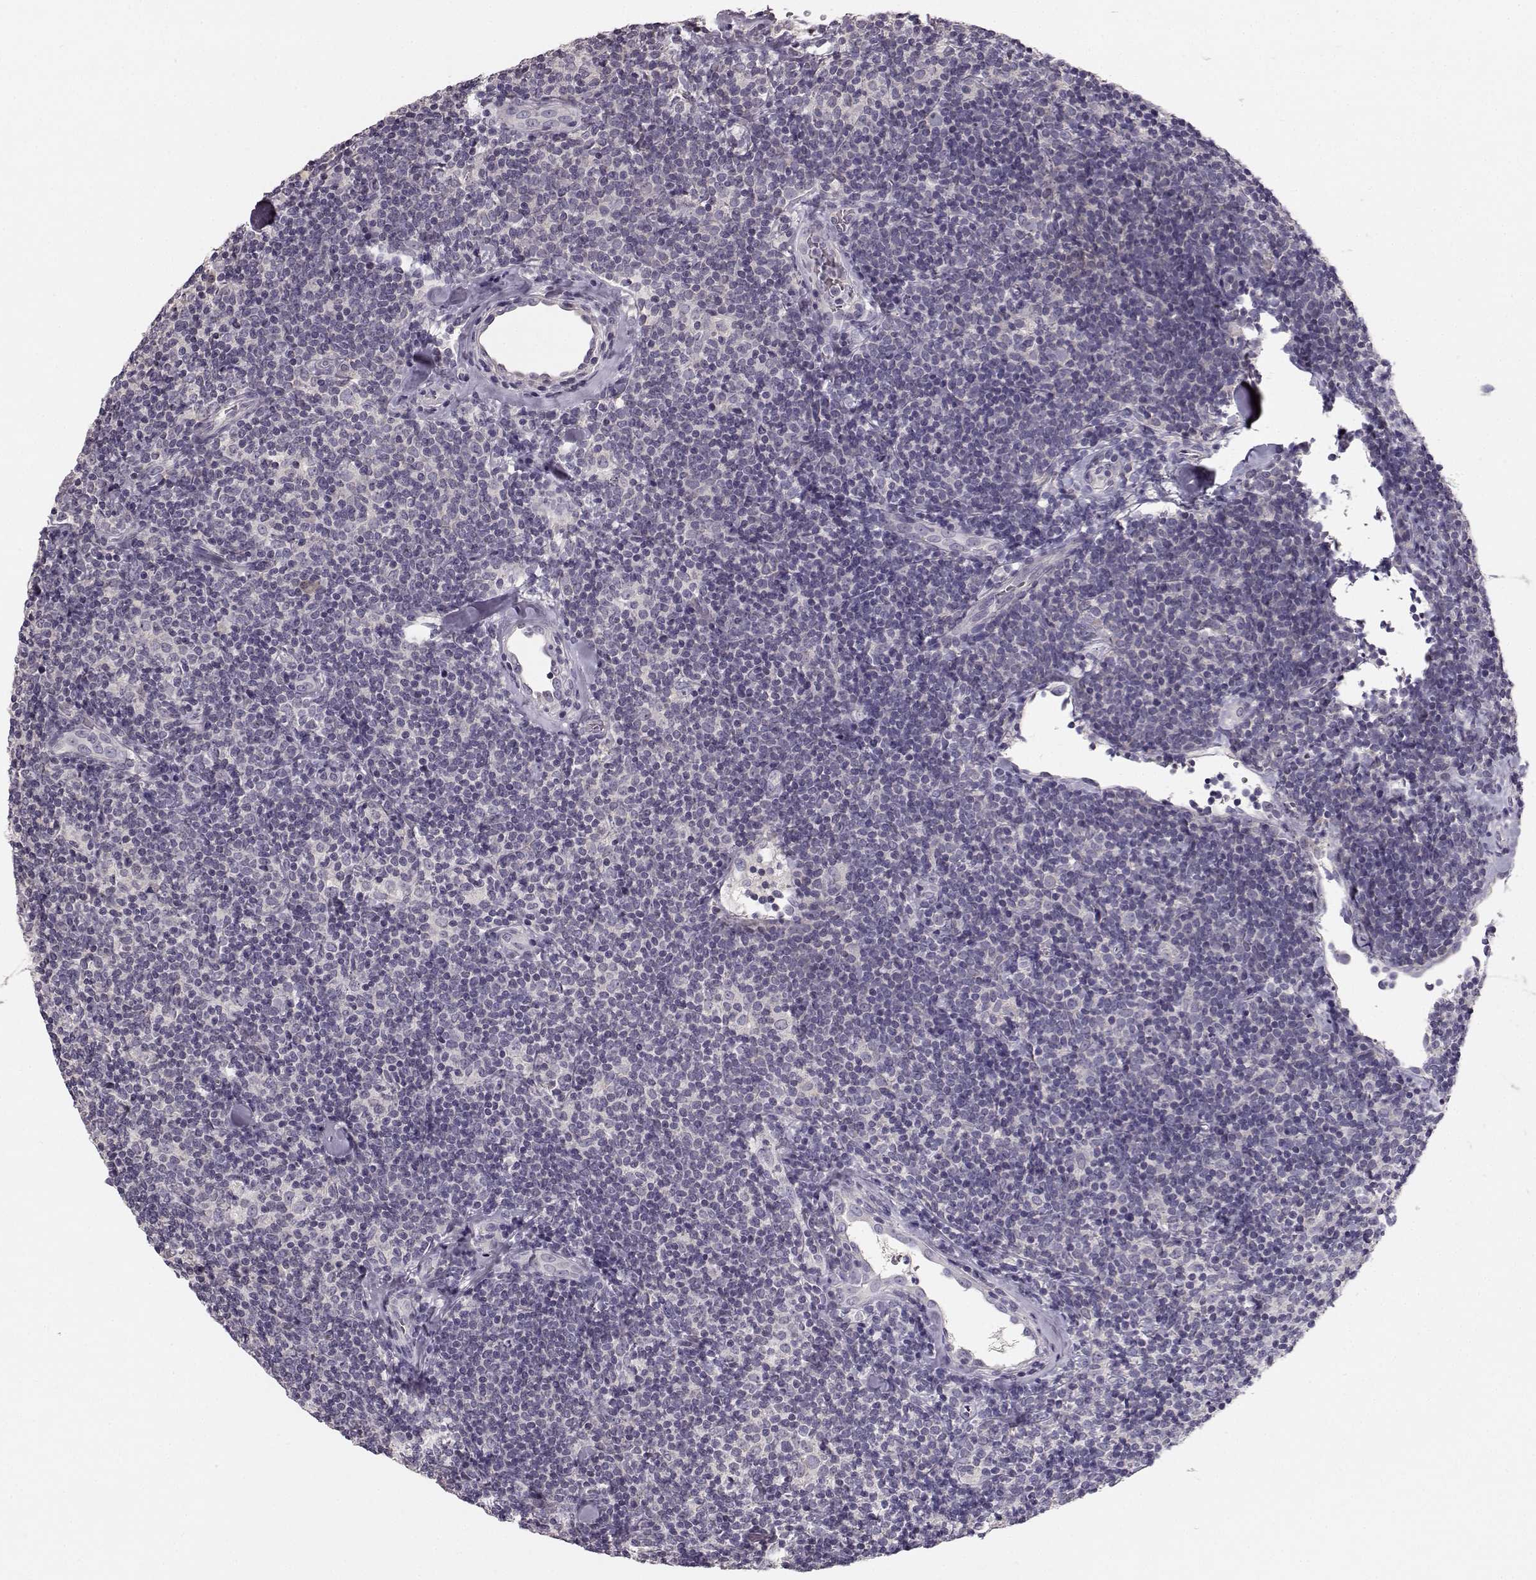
{"staining": {"intensity": "negative", "quantity": "none", "location": "none"}, "tissue": "lymphoma", "cell_type": "Tumor cells", "image_type": "cancer", "snomed": [{"axis": "morphology", "description": "Malignant lymphoma, non-Hodgkin's type, Low grade"}, {"axis": "topography", "description": "Lymph node"}], "caption": "Immunohistochemistry photomicrograph of human malignant lymphoma, non-Hodgkin's type (low-grade) stained for a protein (brown), which demonstrates no expression in tumor cells.", "gene": "BFSP2", "patient": {"sex": "female", "age": 56}}